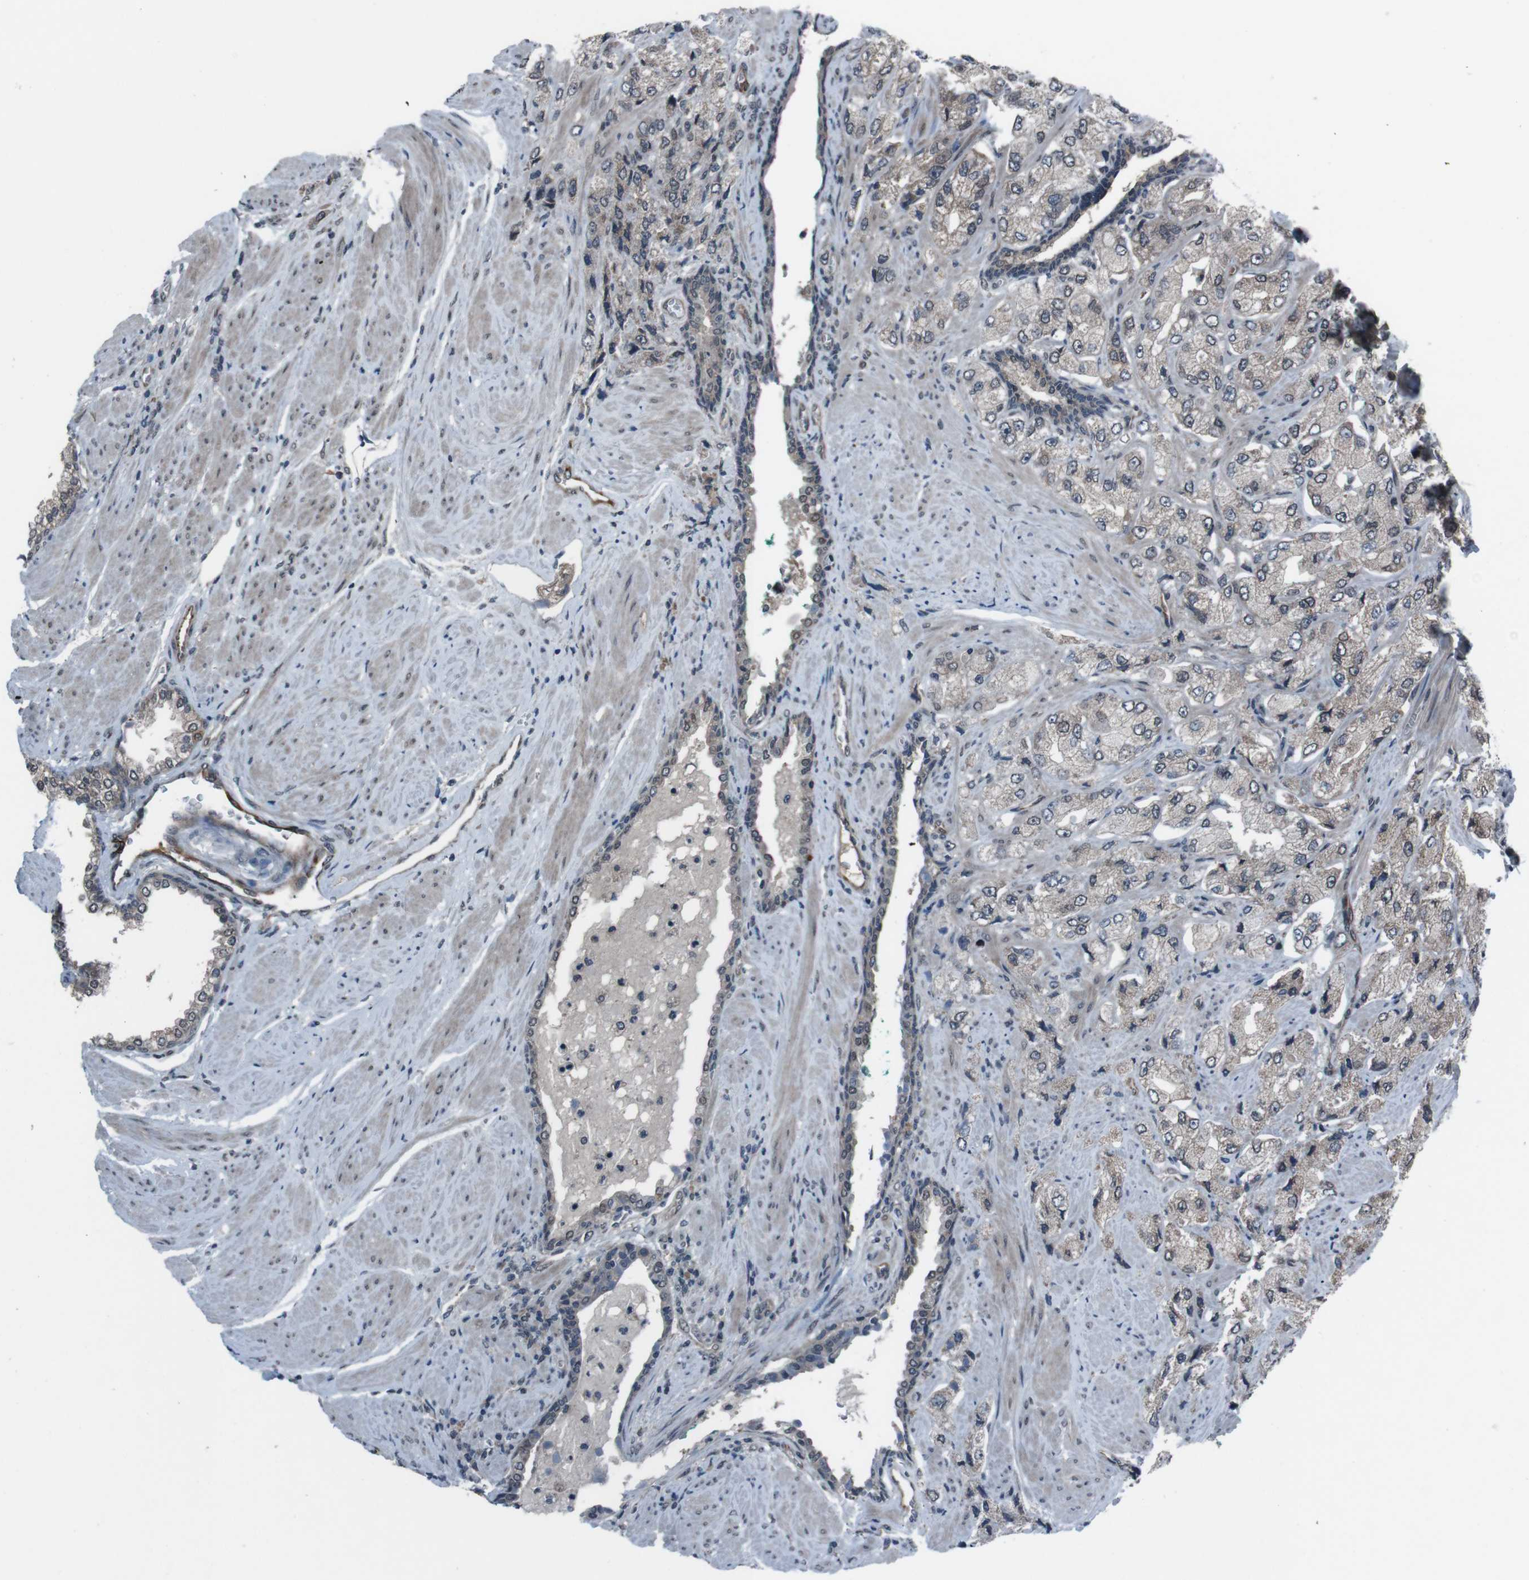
{"staining": {"intensity": "weak", "quantity": "<25%", "location": "cytoplasmic/membranous,nuclear"}, "tissue": "prostate cancer", "cell_type": "Tumor cells", "image_type": "cancer", "snomed": [{"axis": "morphology", "description": "Adenocarcinoma, High grade"}, {"axis": "topography", "description": "Prostate"}], "caption": "Tumor cells are negative for brown protein staining in prostate cancer.", "gene": "SS18L1", "patient": {"sex": "male", "age": 58}}